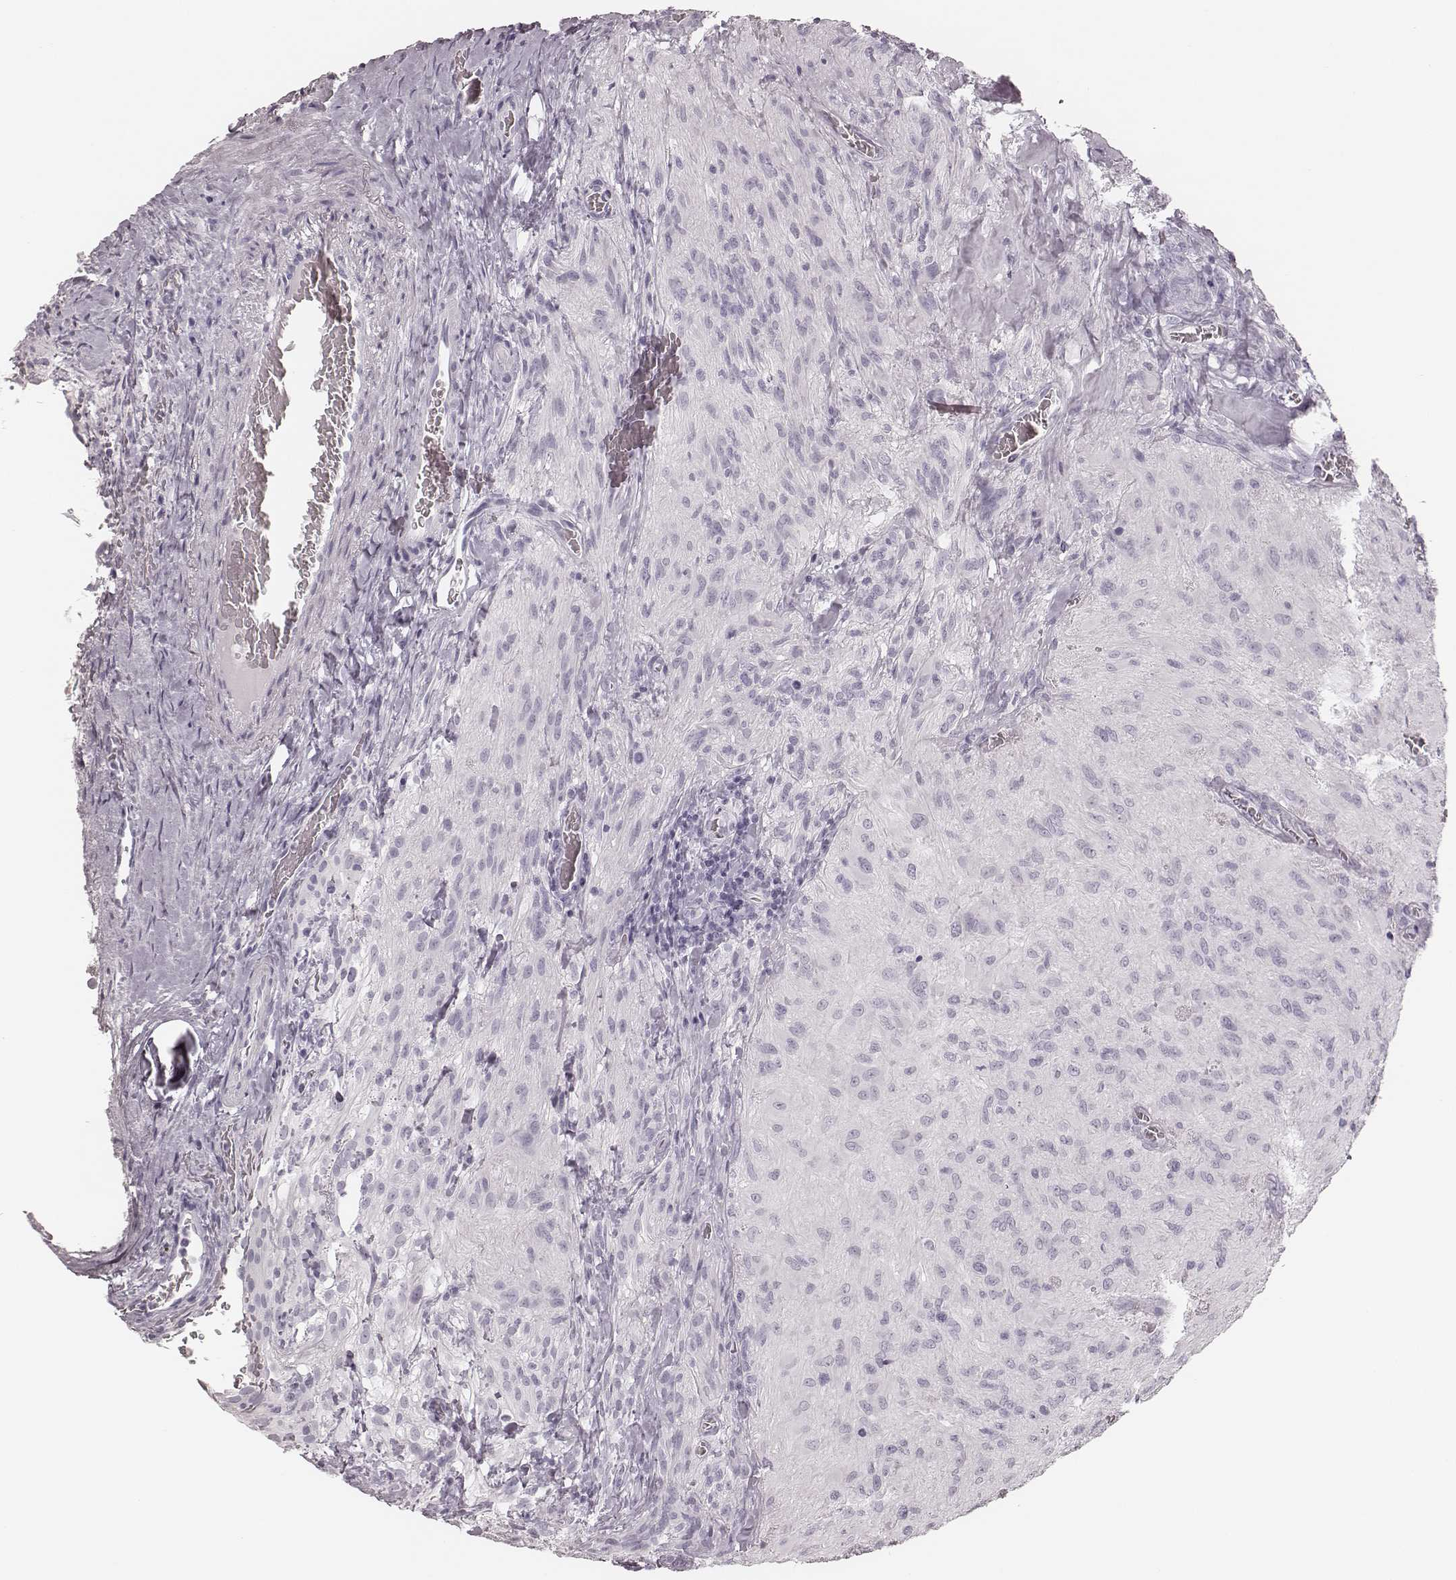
{"staining": {"intensity": "negative", "quantity": "none", "location": "none"}, "tissue": "glioma", "cell_type": "Tumor cells", "image_type": "cancer", "snomed": [{"axis": "morphology", "description": "Glioma, malignant, High grade"}, {"axis": "topography", "description": "Brain"}], "caption": "Protein analysis of glioma reveals no significant positivity in tumor cells.", "gene": "MSX1", "patient": {"sex": "male", "age": 47}}